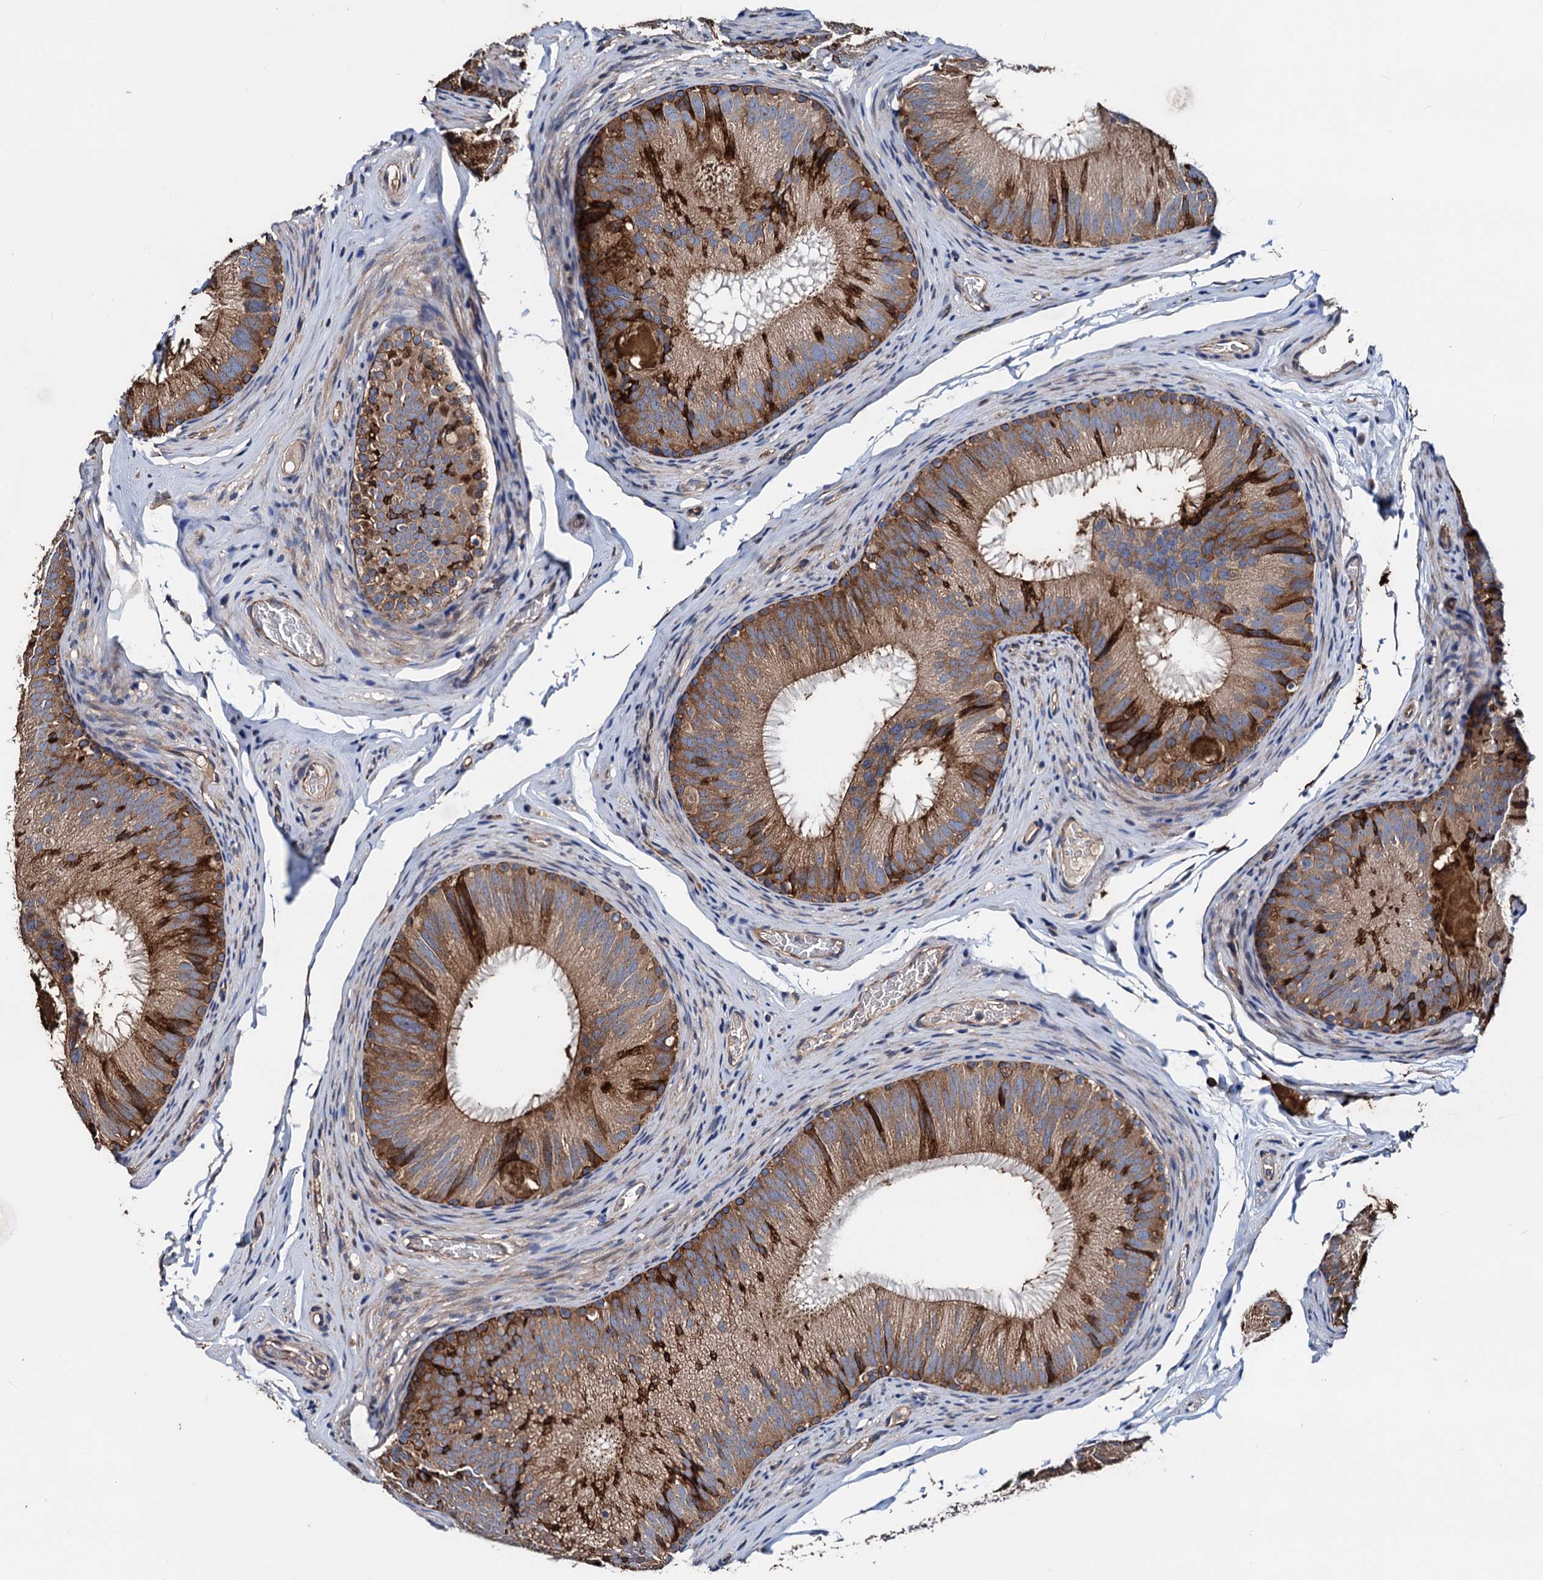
{"staining": {"intensity": "strong", "quantity": ">75%", "location": "cytoplasmic/membranous"}, "tissue": "epididymis", "cell_type": "Glandular cells", "image_type": "normal", "snomed": [{"axis": "morphology", "description": "Normal tissue, NOS"}, {"axis": "topography", "description": "Epididymis"}], "caption": "Glandular cells display strong cytoplasmic/membranous positivity in about >75% of cells in normal epididymis. (DAB = brown stain, brightfield microscopy at high magnification).", "gene": "AKAP11", "patient": {"sex": "male", "age": 34}}